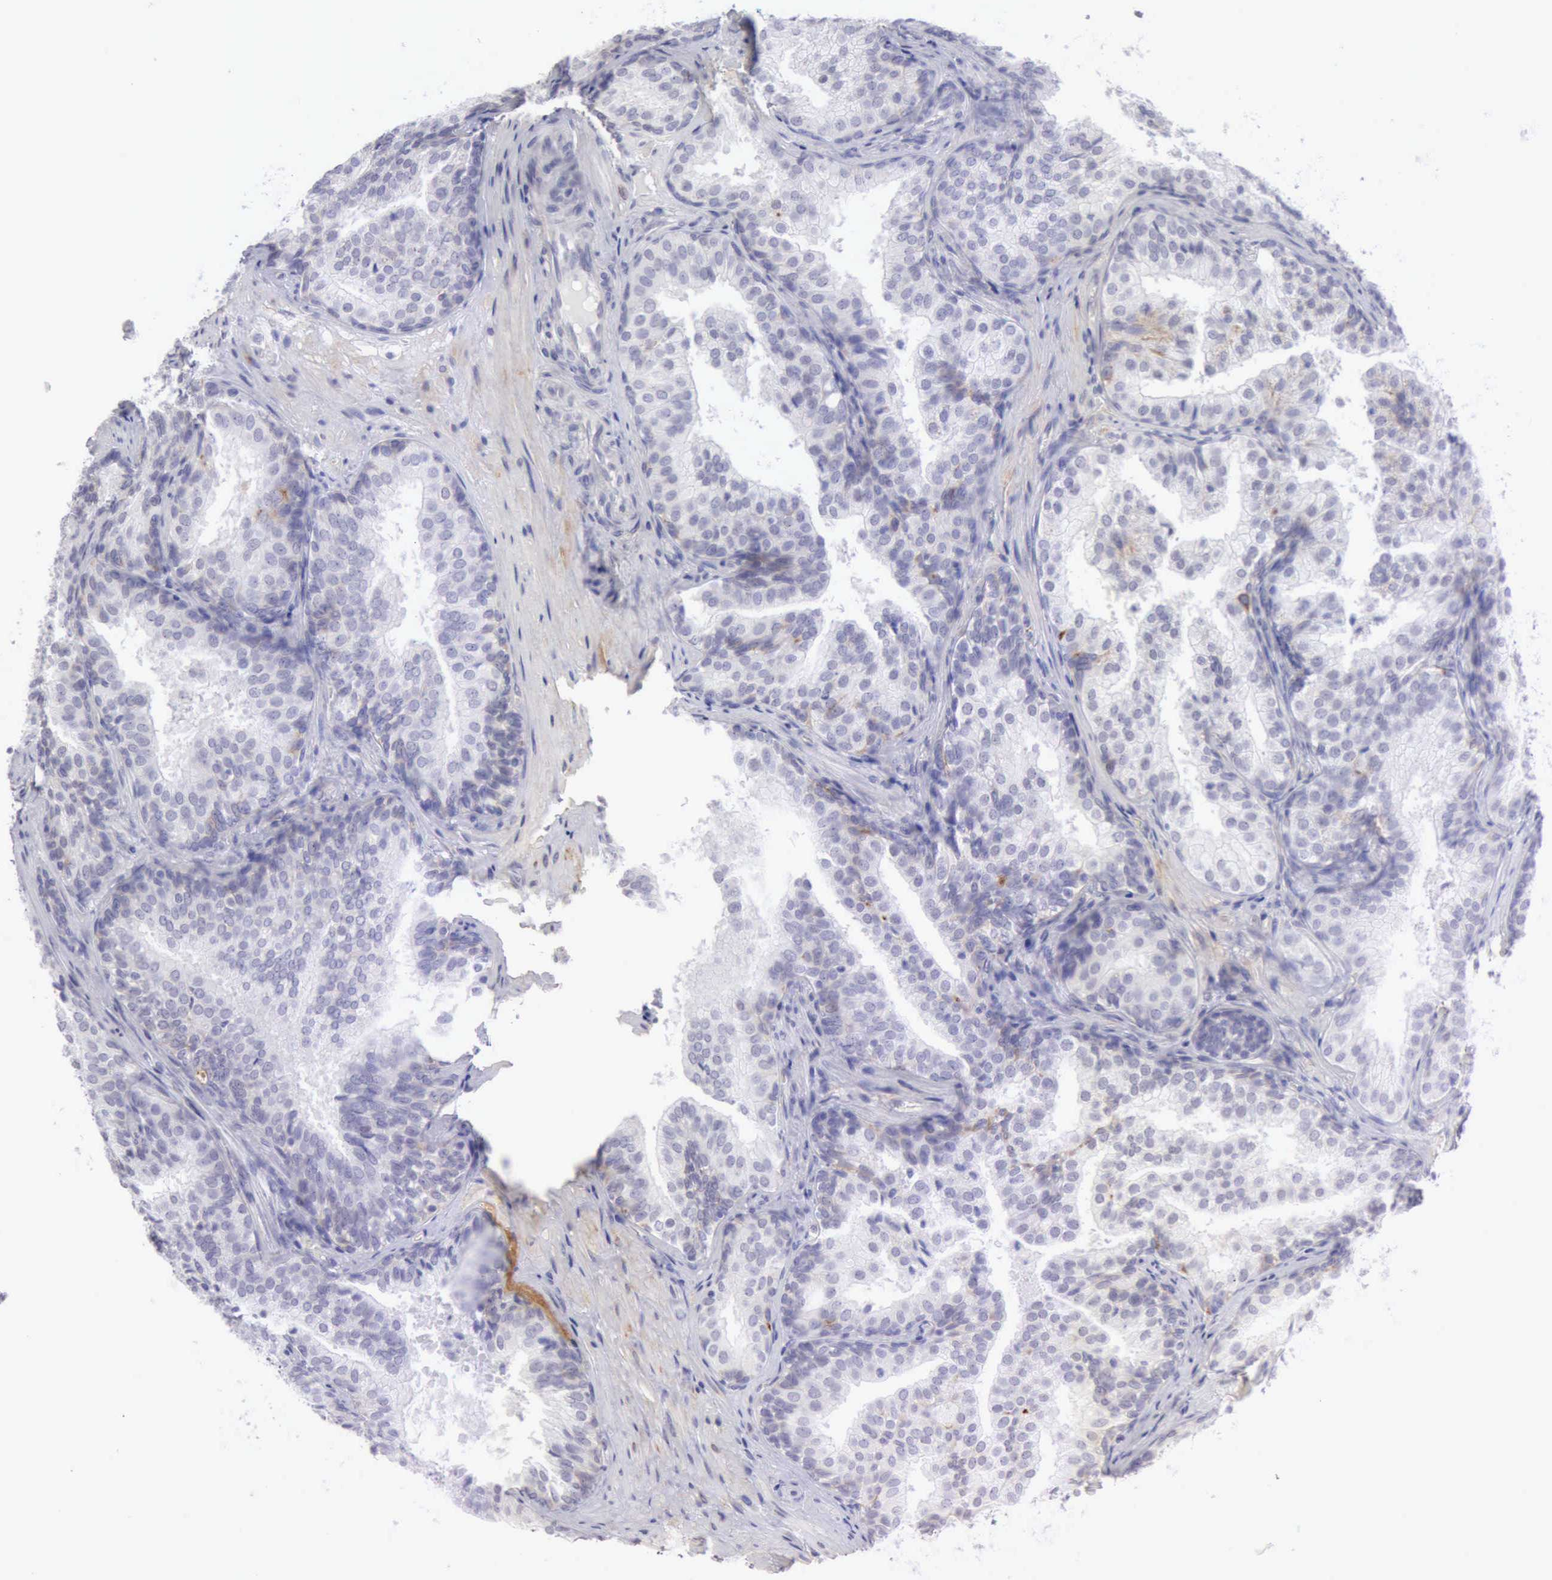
{"staining": {"intensity": "negative", "quantity": "none", "location": "none"}, "tissue": "prostate cancer", "cell_type": "Tumor cells", "image_type": "cancer", "snomed": [{"axis": "morphology", "description": "Adenocarcinoma, Low grade"}, {"axis": "topography", "description": "Prostate"}], "caption": "Prostate cancer (adenocarcinoma (low-grade)) was stained to show a protein in brown. There is no significant positivity in tumor cells.", "gene": "TFRC", "patient": {"sex": "male", "age": 69}}